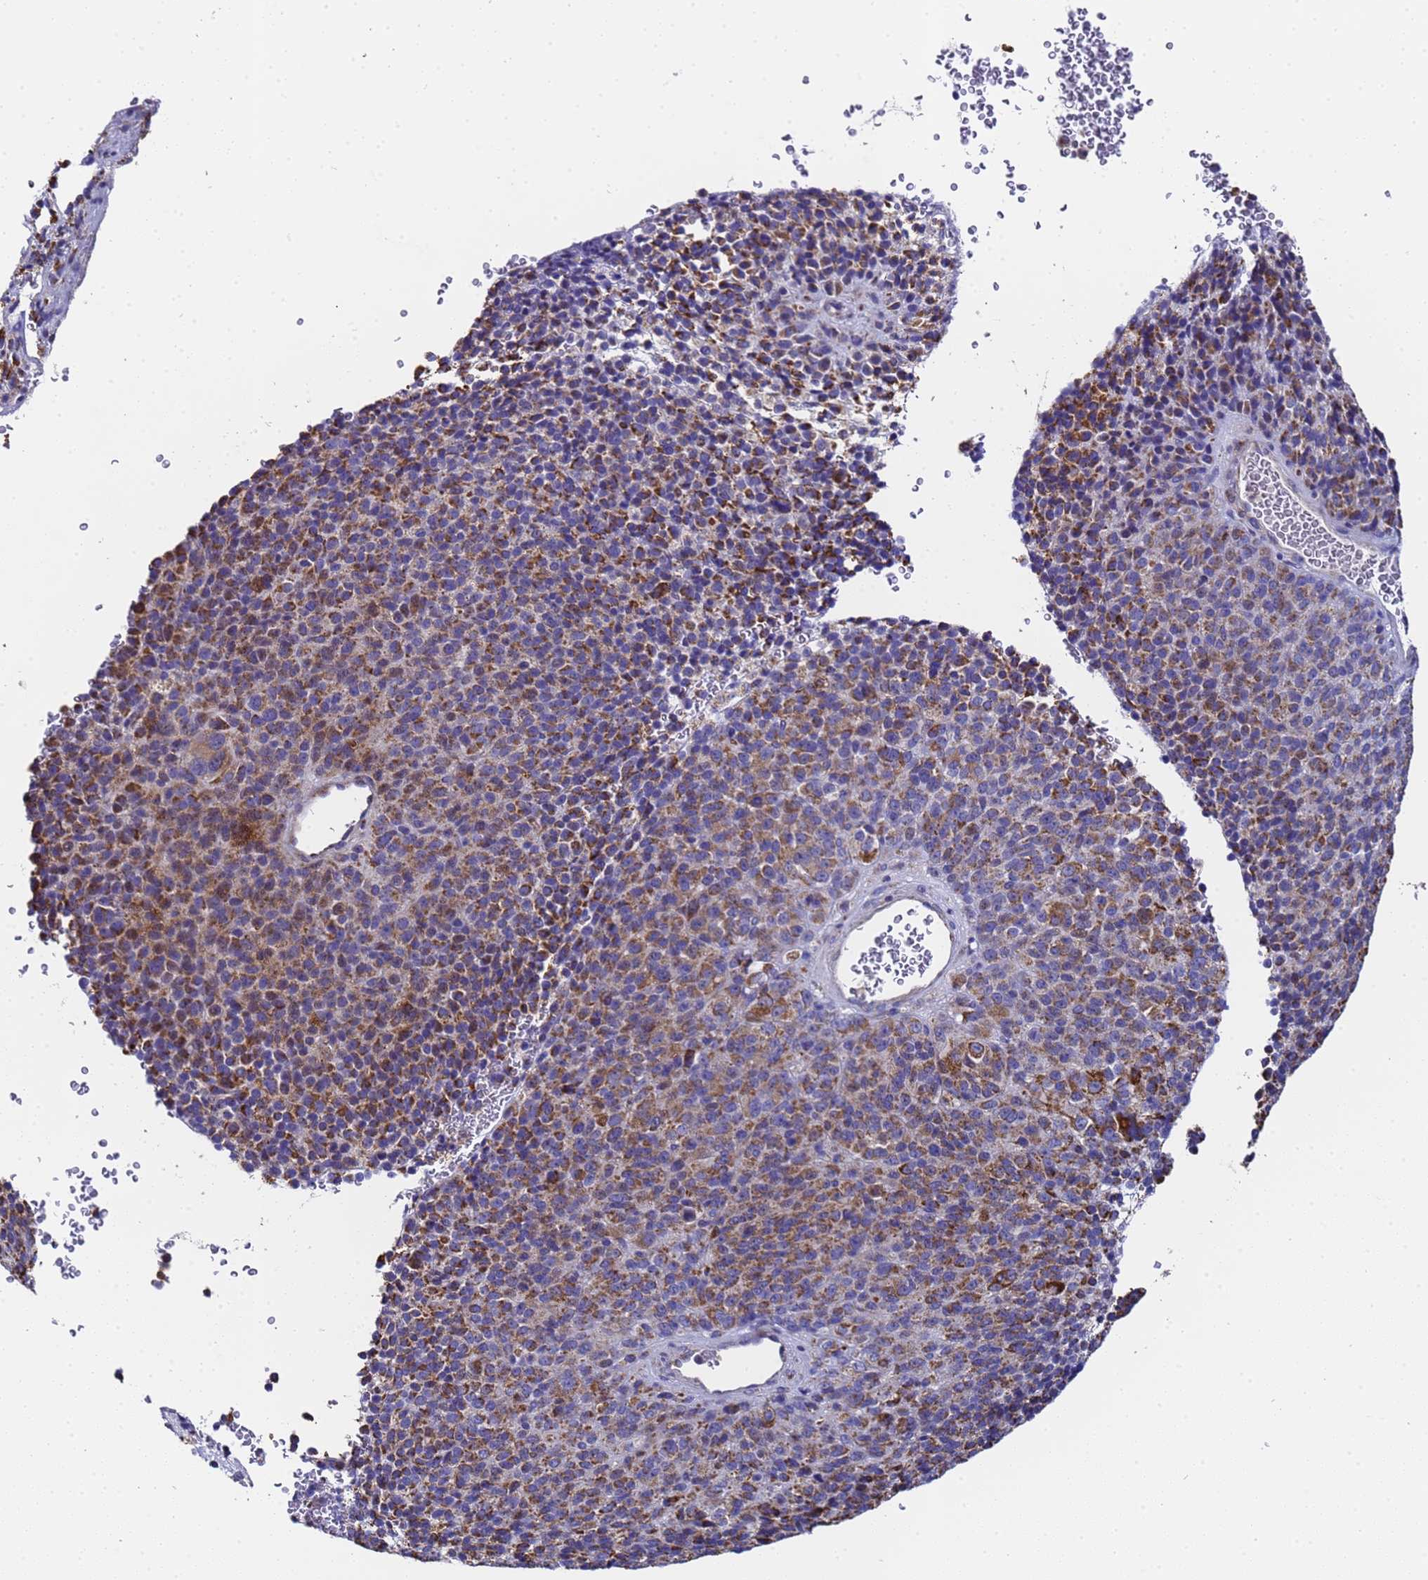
{"staining": {"intensity": "moderate", "quantity": ">75%", "location": "cytoplasmic/membranous"}, "tissue": "melanoma", "cell_type": "Tumor cells", "image_type": "cancer", "snomed": [{"axis": "morphology", "description": "Malignant melanoma, Metastatic site"}, {"axis": "topography", "description": "Brain"}], "caption": "Protein expression analysis of melanoma displays moderate cytoplasmic/membranous positivity in about >75% of tumor cells.", "gene": "MRPS12", "patient": {"sex": "female", "age": 56}}